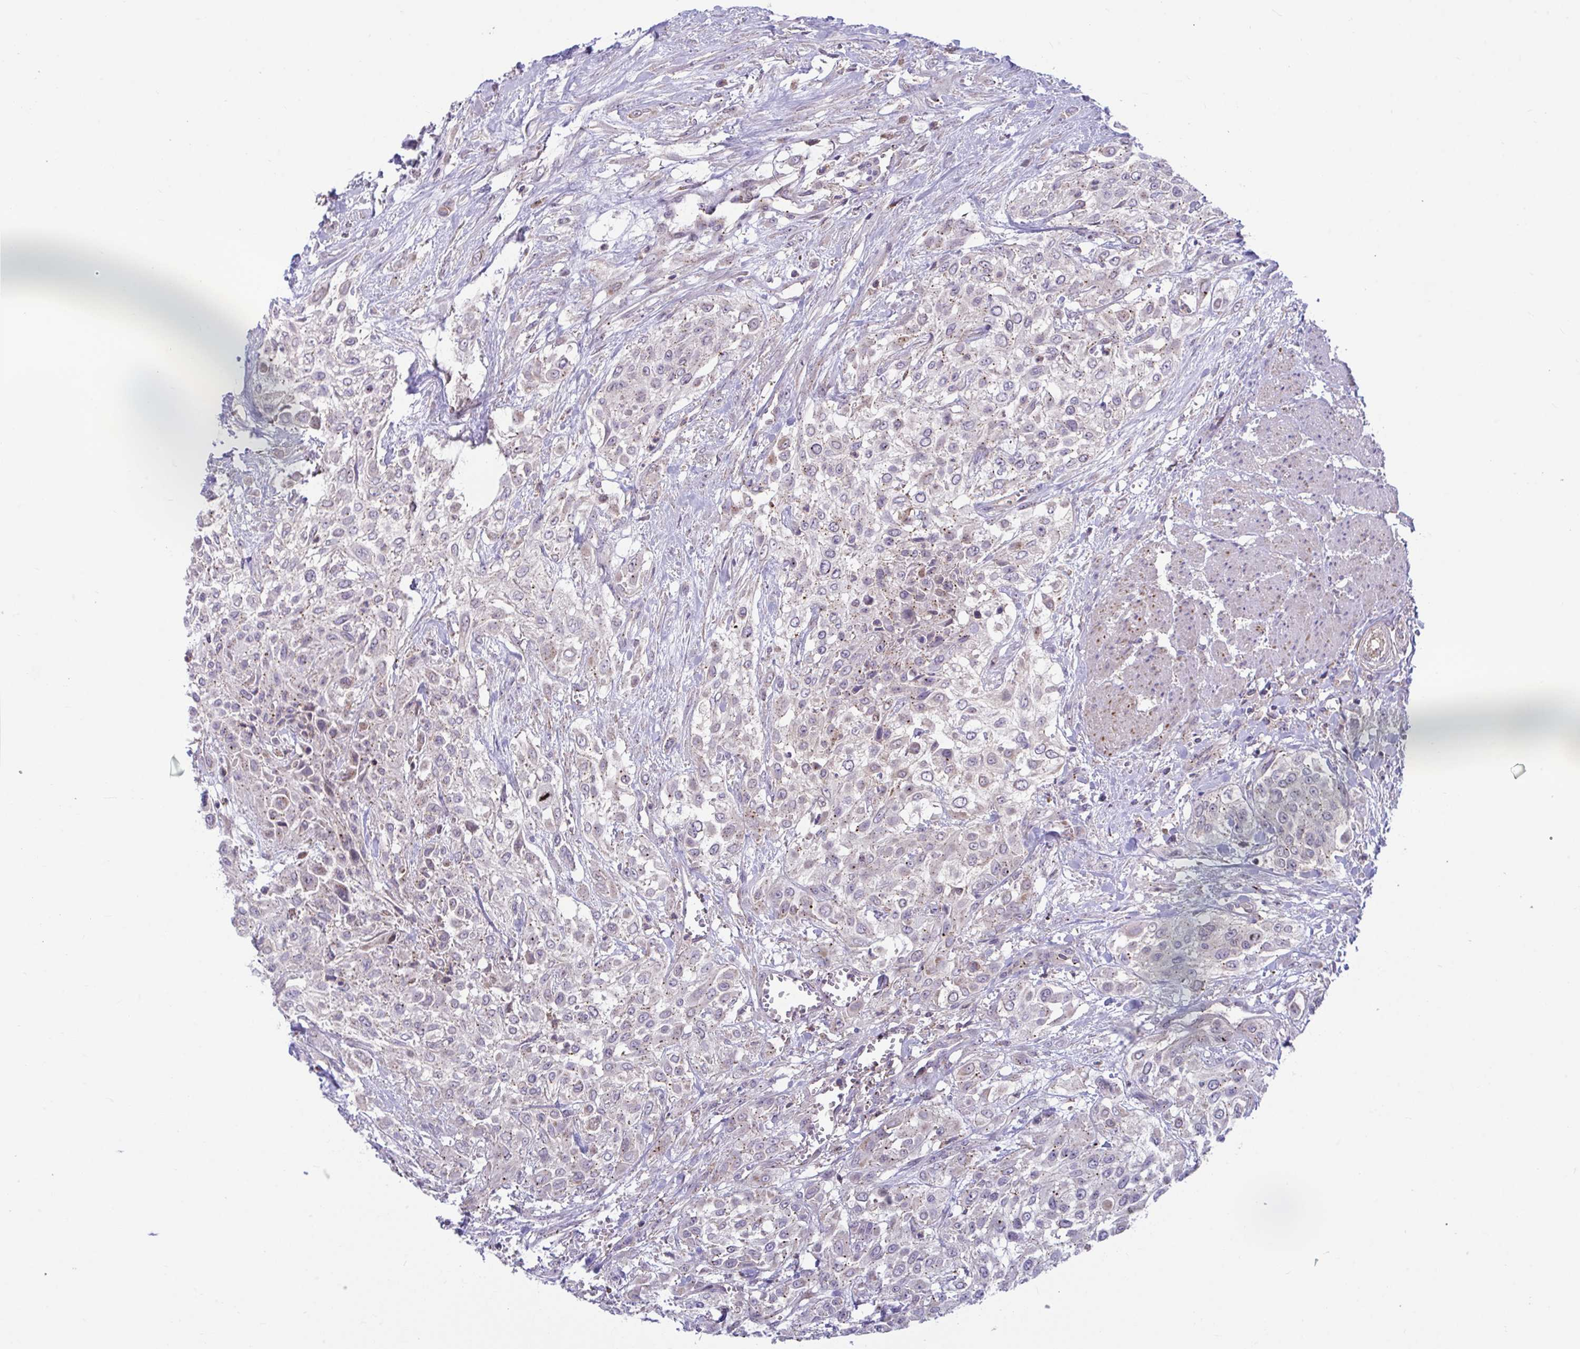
{"staining": {"intensity": "weak", "quantity": "25%-75%", "location": "cytoplasmic/membranous"}, "tissue": "urothelial cancer", "cell_type": "Tumor cells", "image_type": "cancer", "snomed": [{"axis": "morphology", "description": "Urothelial carcinoma, High grade"}, {"axis": "topography", "description": "Urinary bladder"}], "caption": "Protein expression analysis of high-grade urothelial carcinoma reveals weak cytoplasmic/membranous positivity in approximately 25%-75% of tumor cells.", "gene": "IST1", "patient": {"sex": "male", "age": 57}}